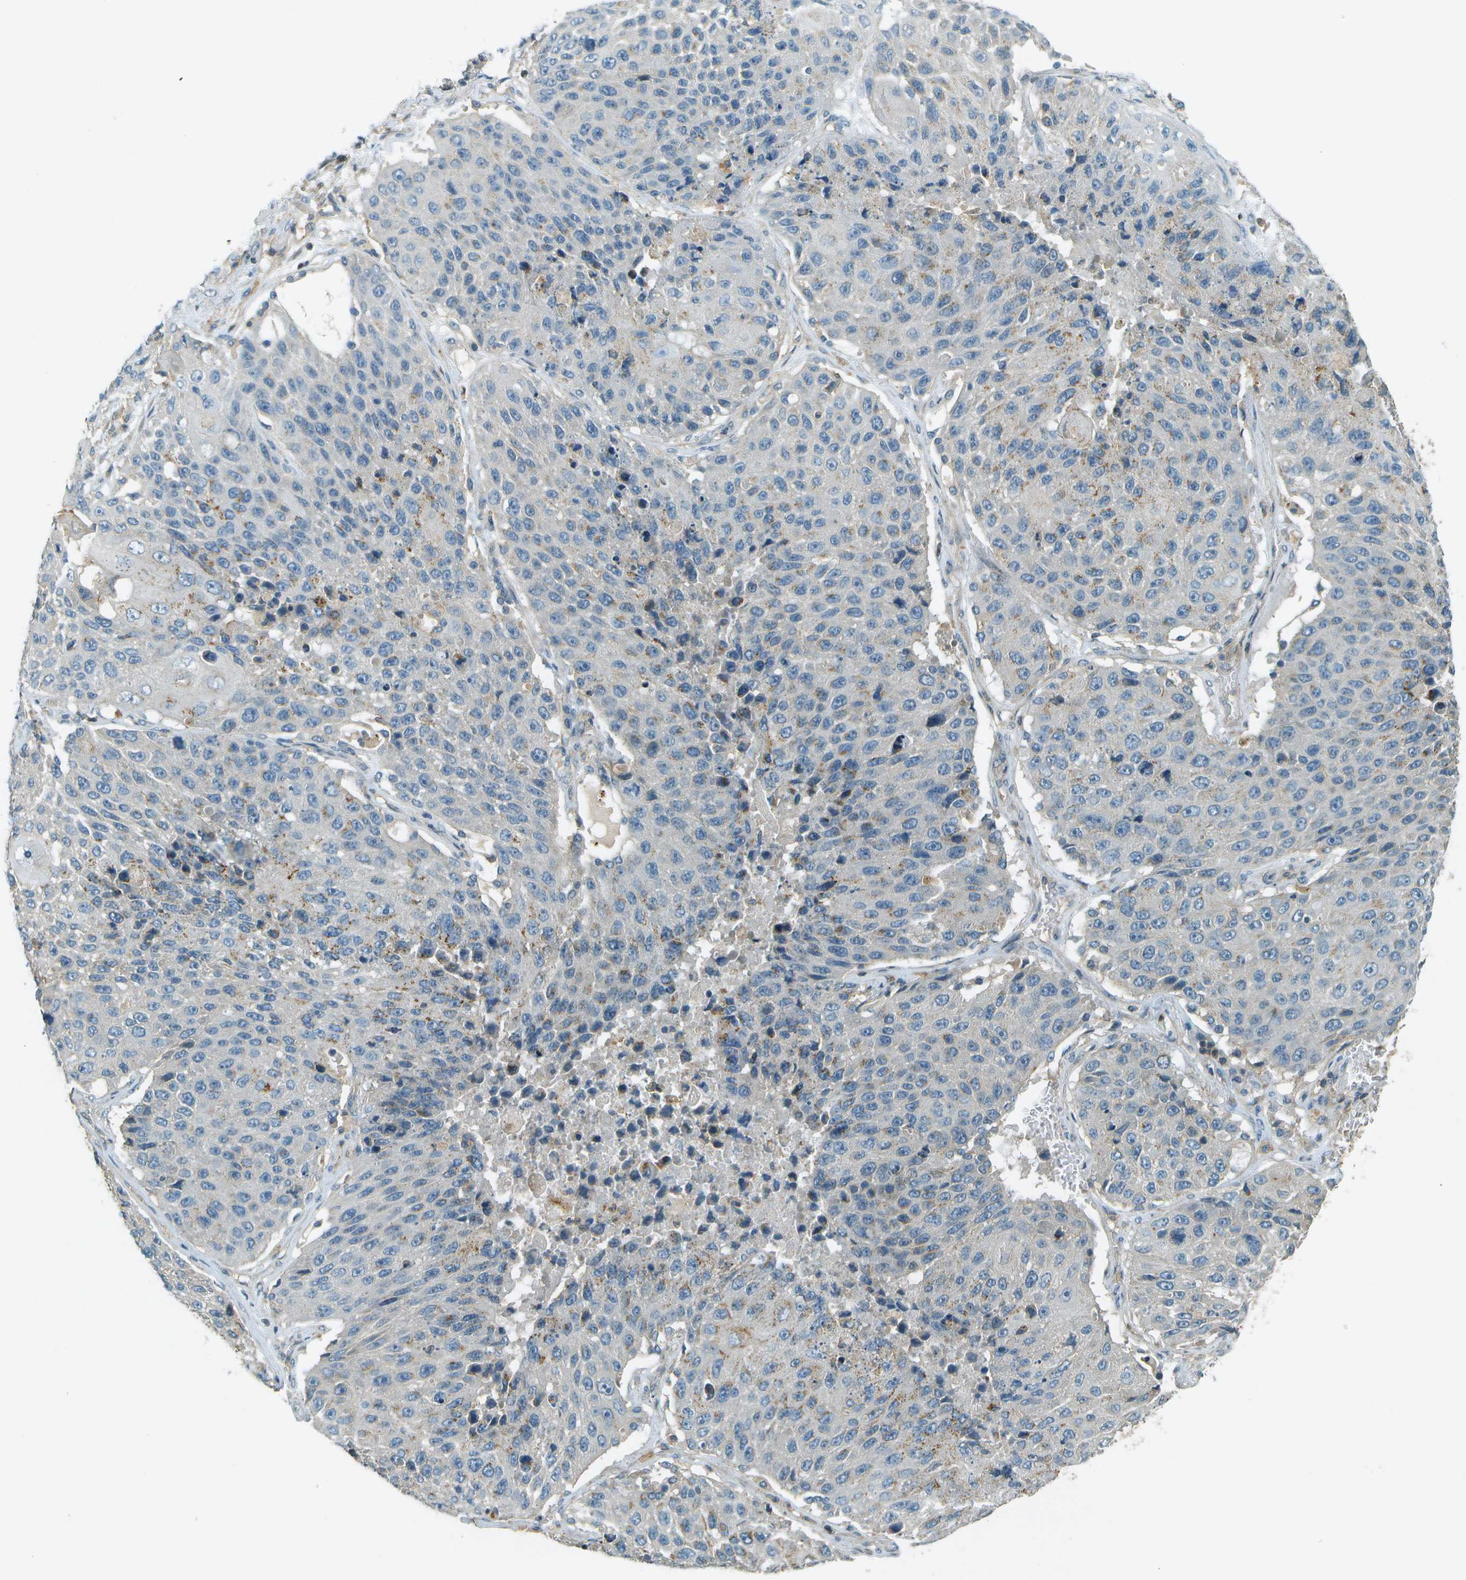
{"staining": {"intensity": "weak", "quantity": "<25%", "location": "cytoplasmic/membranous"}, "tissue": "lung cancer", "cell_type": "Tumor cells", "image_type": "cancer", "snomed": [{"axis": "morphology", "description": "Squamous cell carcinoma, NOS"}, {"axis": "topography", "description": "Lung"}], "caption": "Tumor cells are negative for protein expression in human lung cancer.", "gene": "NUDT4", "patient": {"sex": "male", "age": 61}}